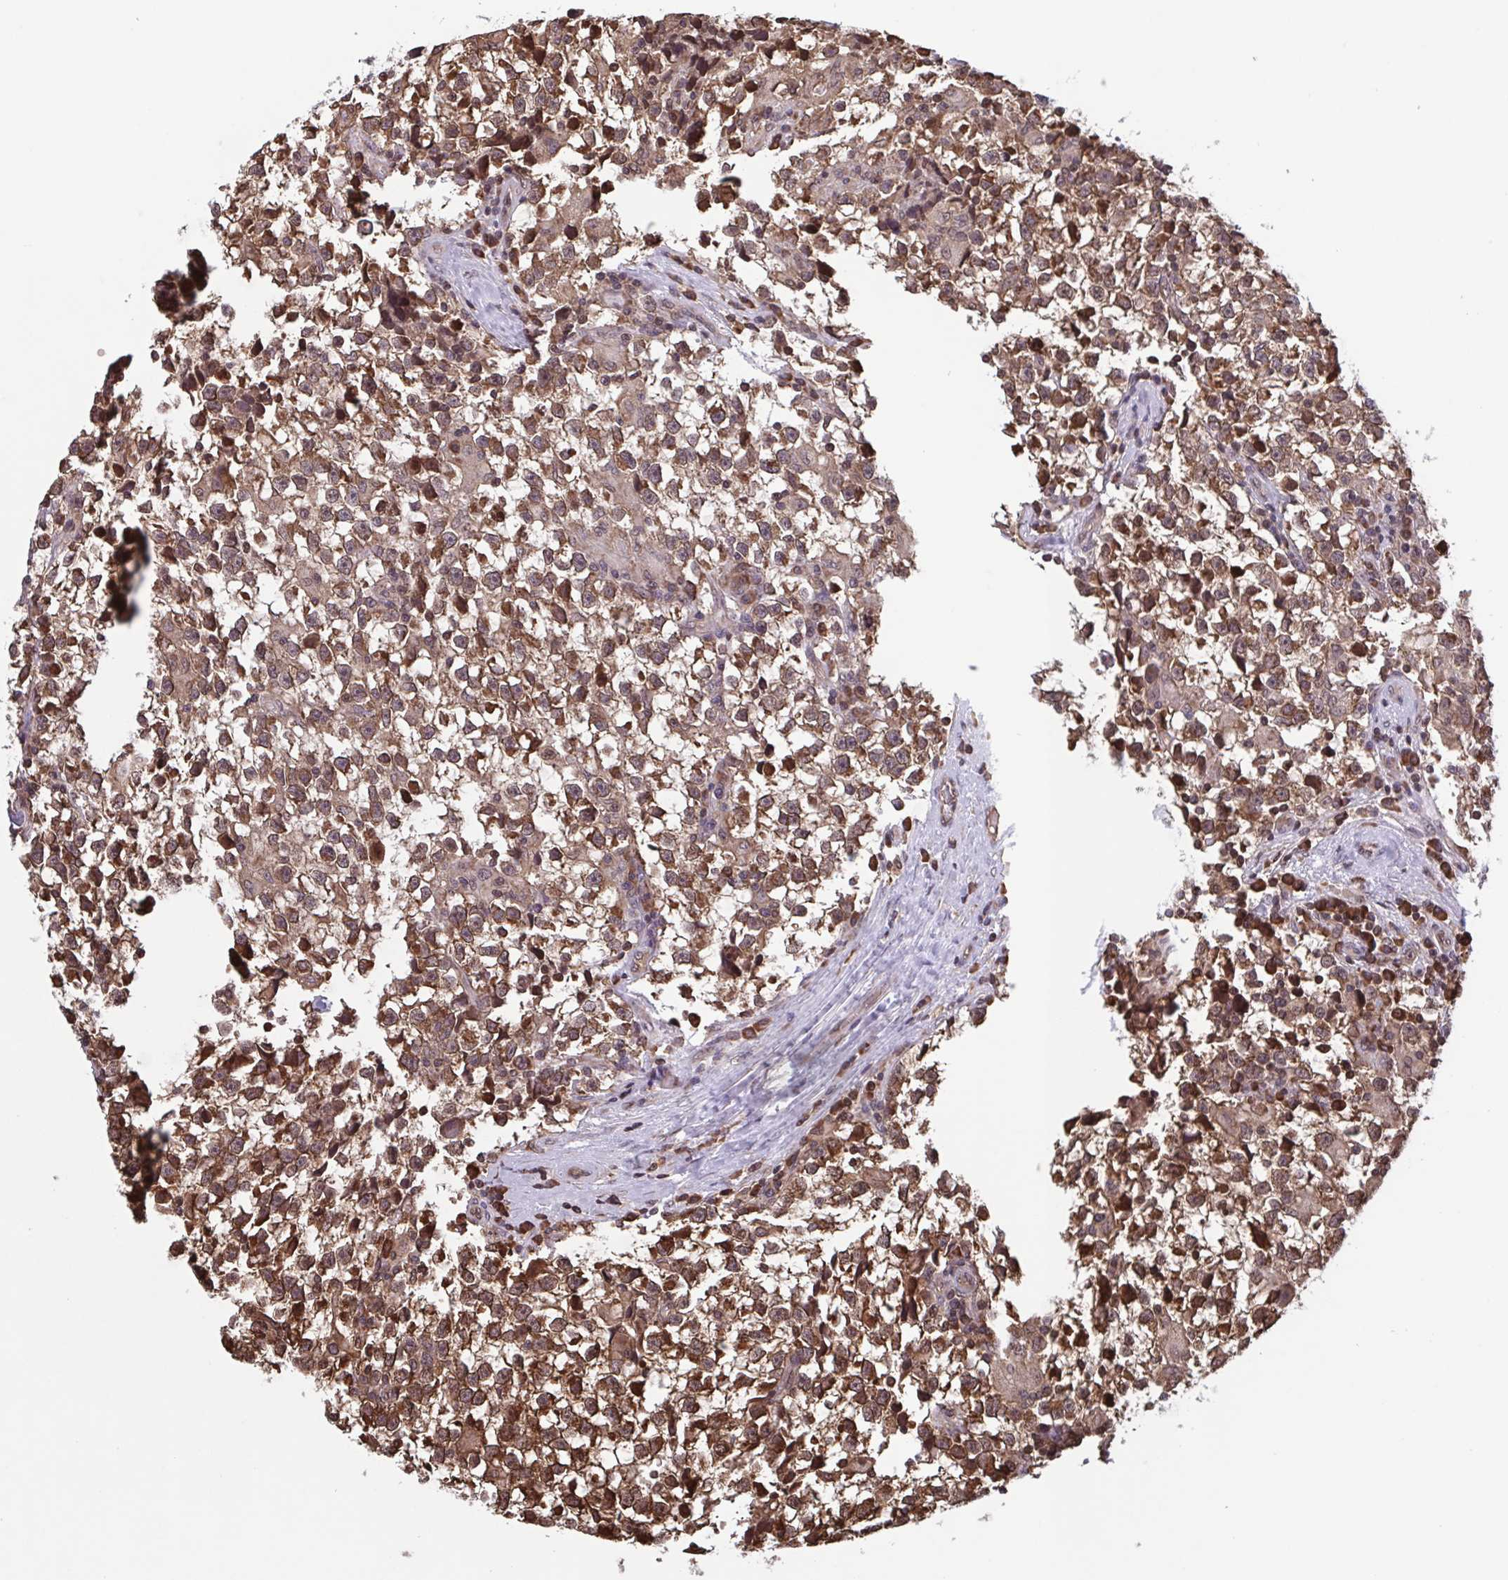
{"staining": {"intensity": "moderate", "quantity": ">75%", "location": "cytoplasmic/membranous"}, "tissue": "testis cancer", "cell_type": "Tumor cells", "image_type": "cancer", "snomed": [{"axis": "morphology", "description": "Seminoma, NOS"}, {"axis": "topography", "description": "Testis"}], "caption": "Testis cancer tissue exhibits moderate cytoplasmic/membranous staining in about >75% of tumor cells", "gene": "SEC63", "patient": {"sex": "male", "age": 31}}